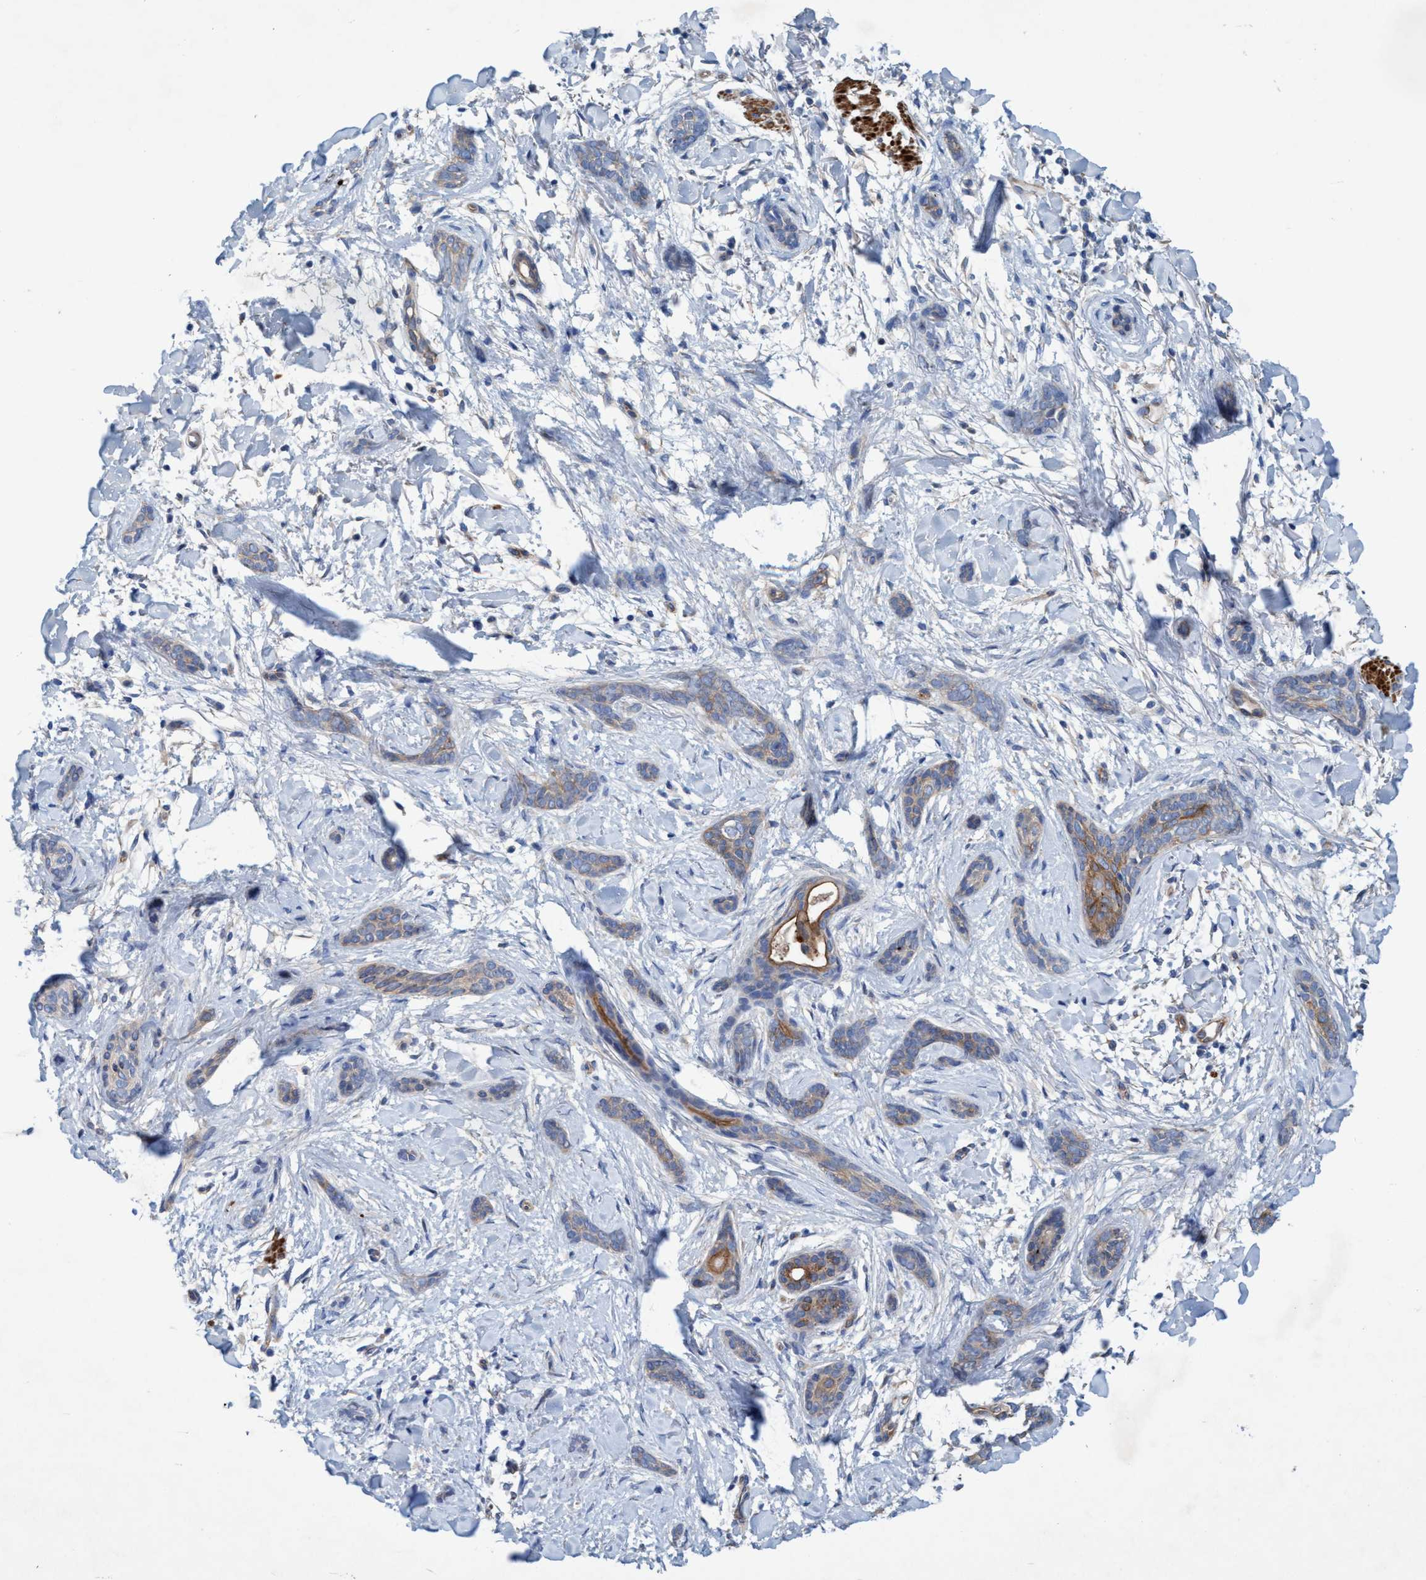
{"staining": {"intensity": "moderate", "quantity": "<25%", "location": "cytoplasmic/membranous"}, "tissue": "skin cancer", "cell_type": "Tumor cells", "image_type": "cancer", "snomed": [{"axis": "morphology", "description": "Basal cell carcinoma"}, {"axis": "morphology", "description": "Adnexal tumor, benign"}, {"axis": "topography", "description": "Skin"}], "caption": "Immunohistochemical staining of skin cancer (benign adnexal tumor) shows low levels of moderate cytoplasmic/membranous expression in approximately <25% of tumor cells. (DAB IHC with brightfield microscopy, high magnification).", "gene": "GULP1", "patient": {"sex": "female", "age": 42}}